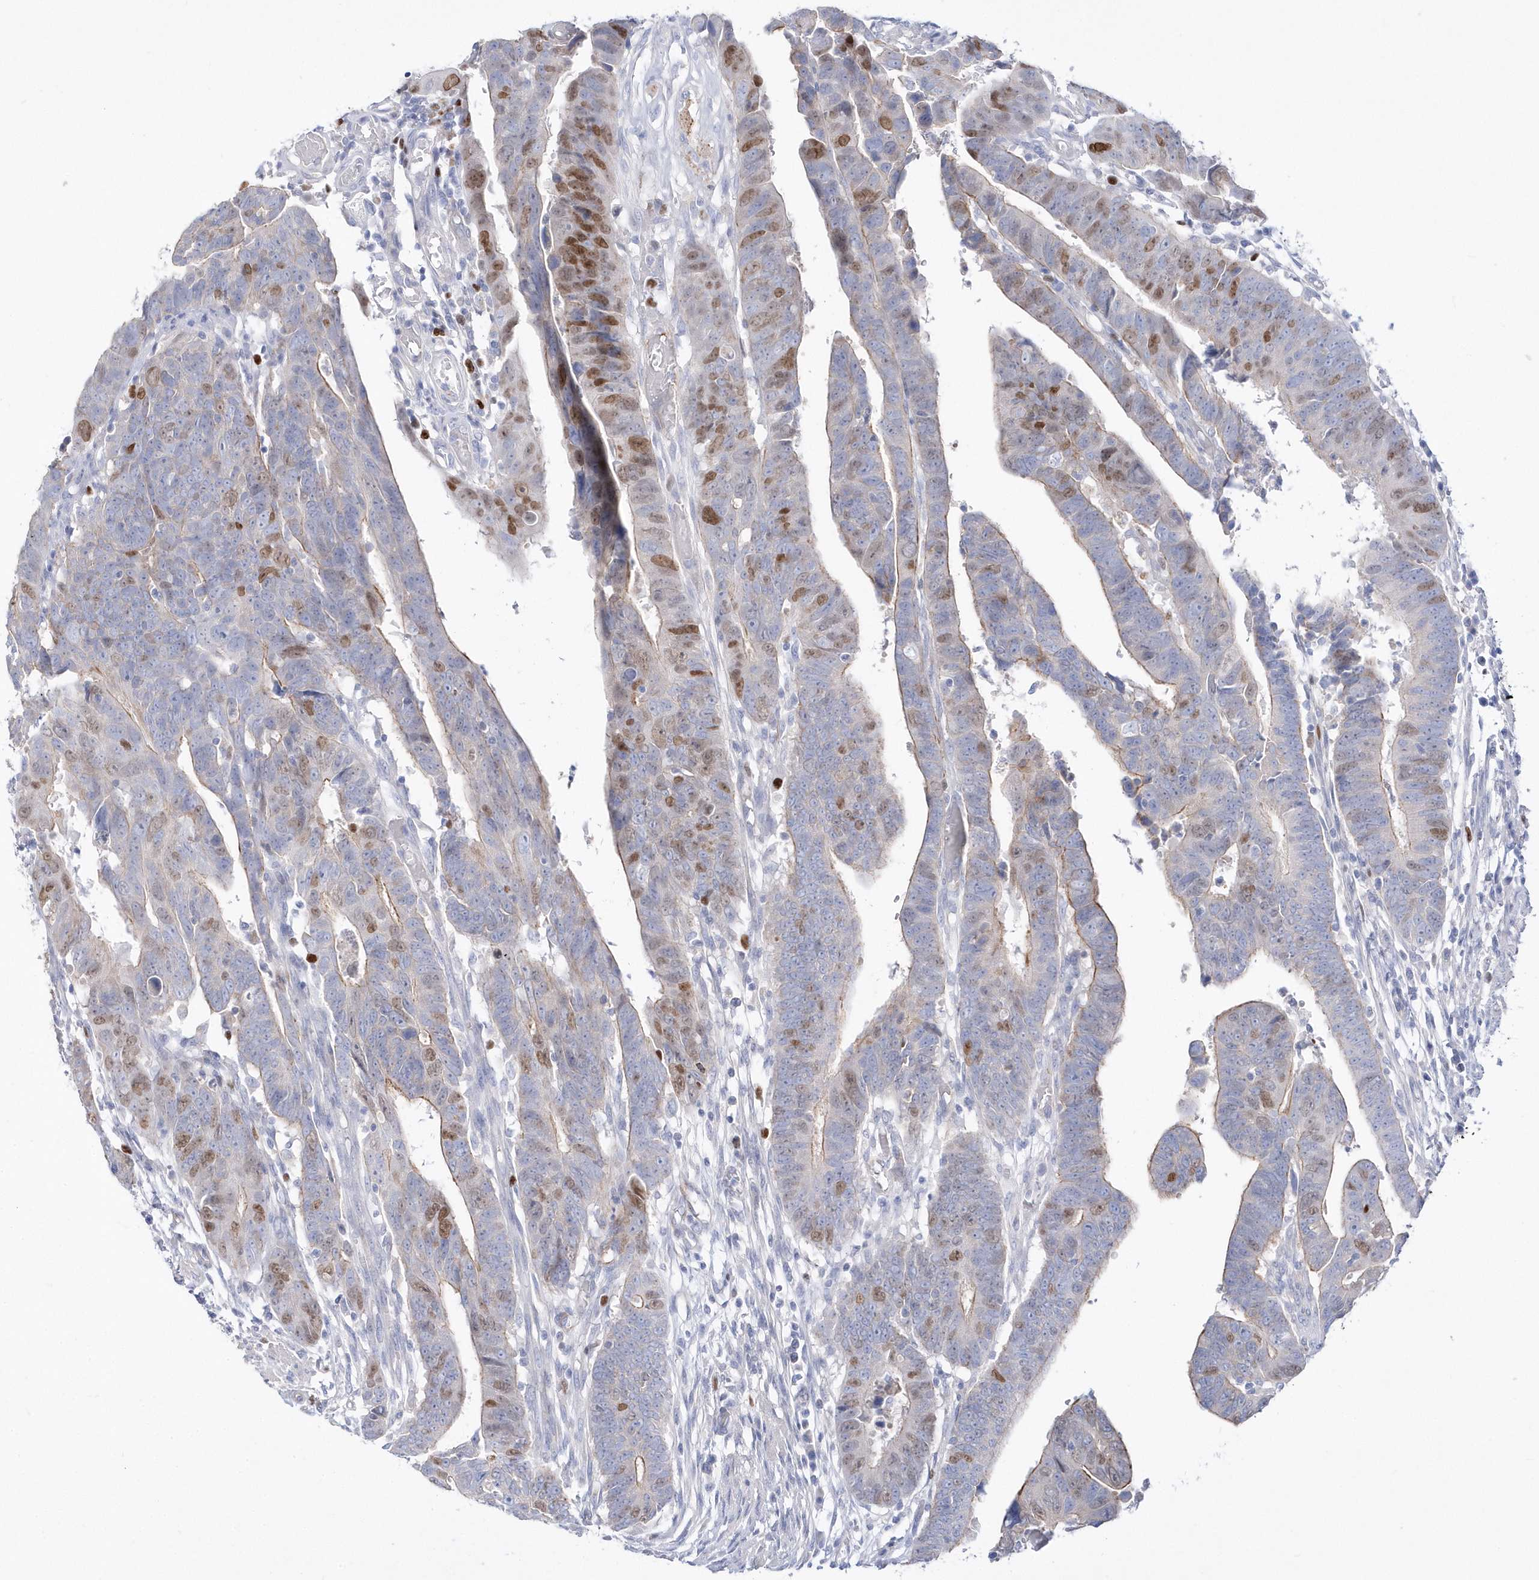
{"staining": {"intensity": "moderate", "quantity": "25%-75%", "location": "cytoplasmic/membranous,nuclear"}, "tissue": "colorectal cancer", "cell_type": "Tumor cells", "image_type": "cancer", "snomed": [{"axis": "morphology", "description": "Adenocarcinoma, NOS"}, {"axis": "topography", "description": "Rectum"}], "caption": "Moderate cytoplasmic/membranous and nuclear positivity is appreciated in about 25%-75% of tumor cells in colorectal adenocarcinoma.", "gene": "TMCO6", "patient": {"sex": "female", "age": 65}}